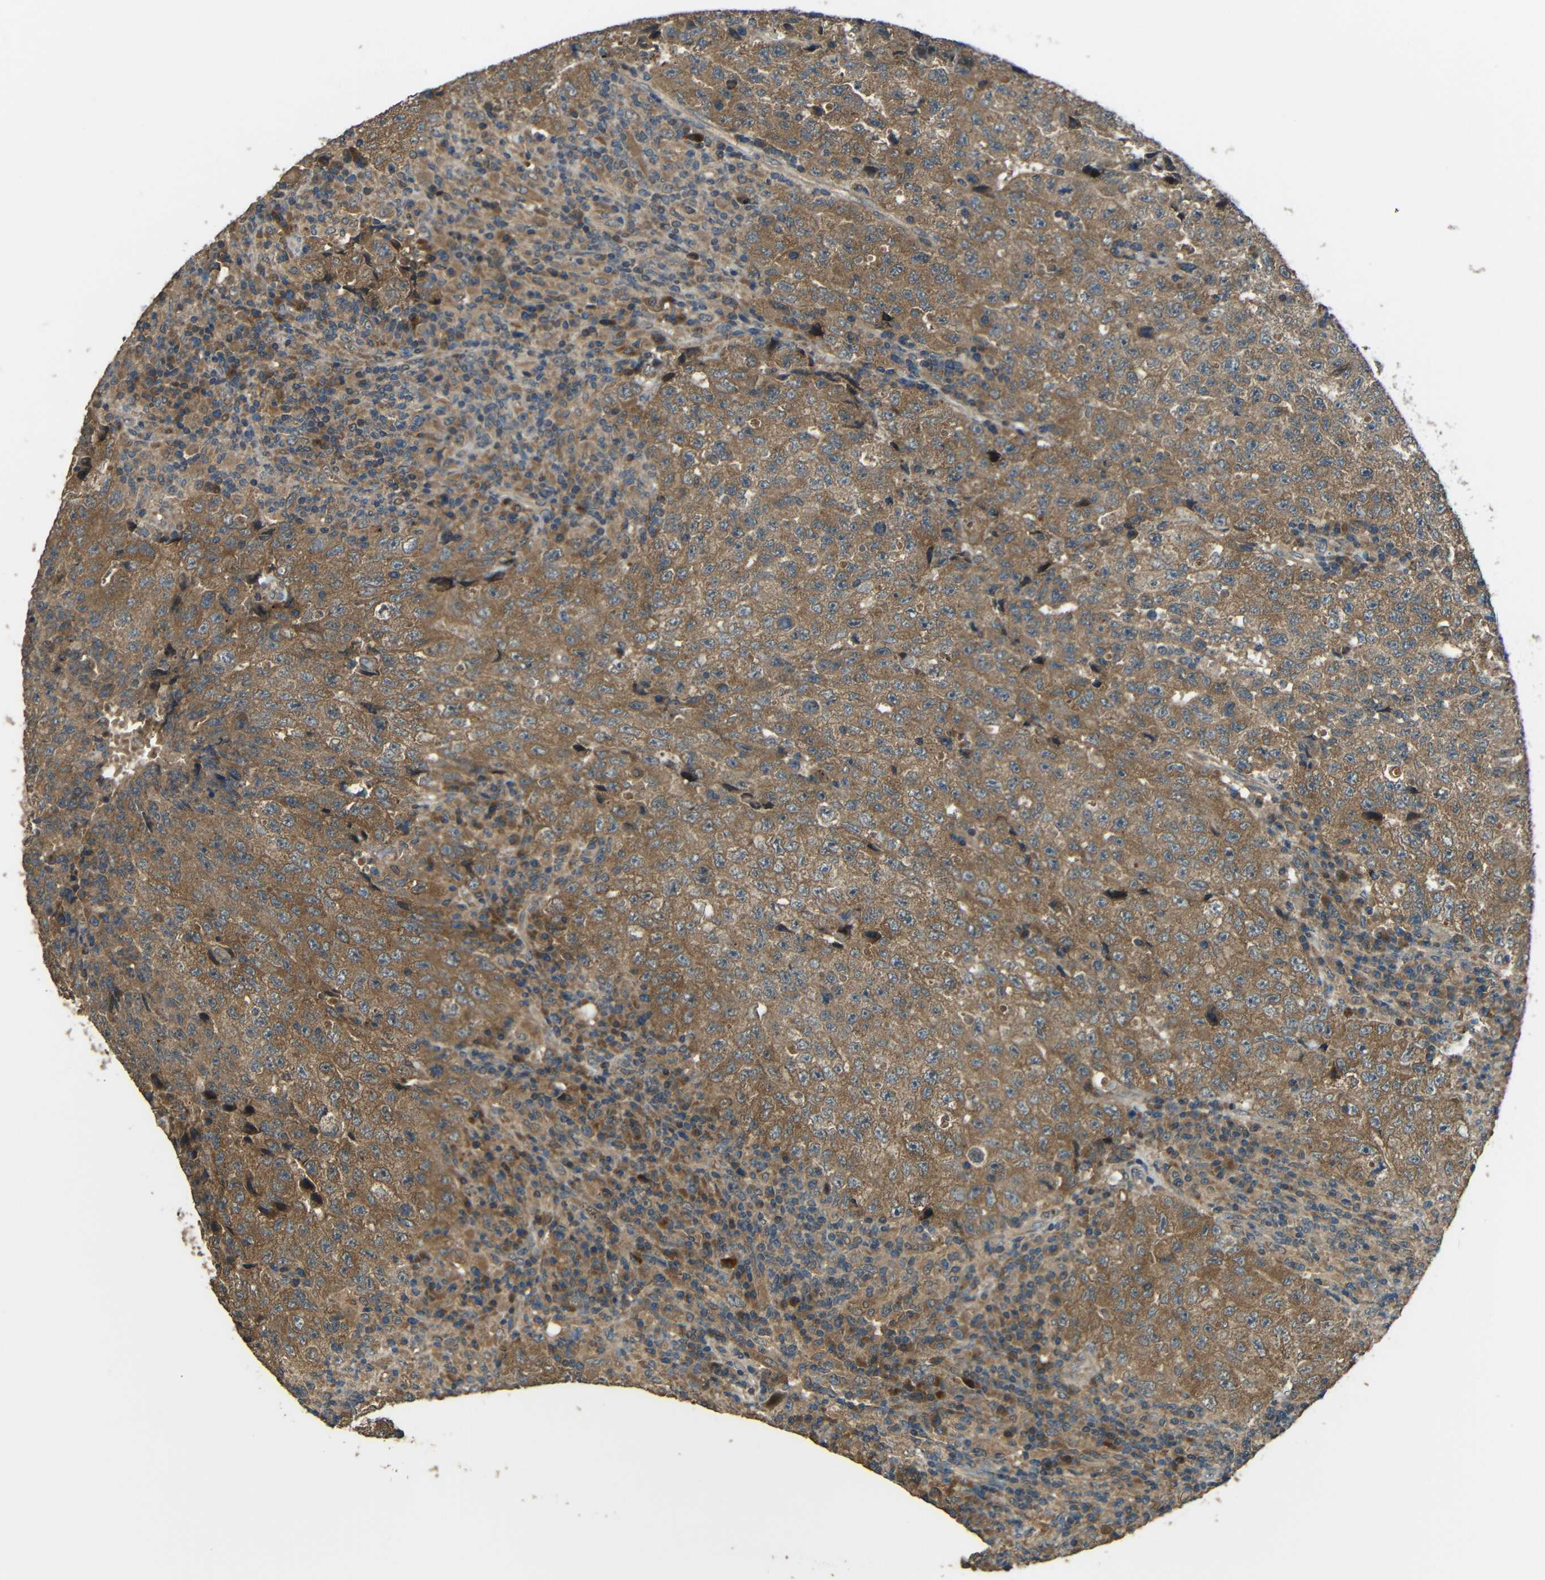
{"staining": {"intensity": "moderate", "quantity": ">75%", "location": "cytoplasmic/membranous"}, "tissue": "testis cancer", "cell_type": "Tumor cells", "image_type": "cancer", "snomed": [{"axis": "morphology", "description": "Necrosis, NOS"}, {"axis": "morphology", "description": "Carcinoma, Embryonal, NOS"}, {"axis": "topography", "description": "Testis"}], "caption": "Tumor cells display medium levels of moderate cytoplasmic/membranous positivity in approximately >75% of cells in testis embryonal carcinoma. Nuclei are stained in blue.", "gene": "ACACA", "patient": {"sex": "male", "age": 19}}